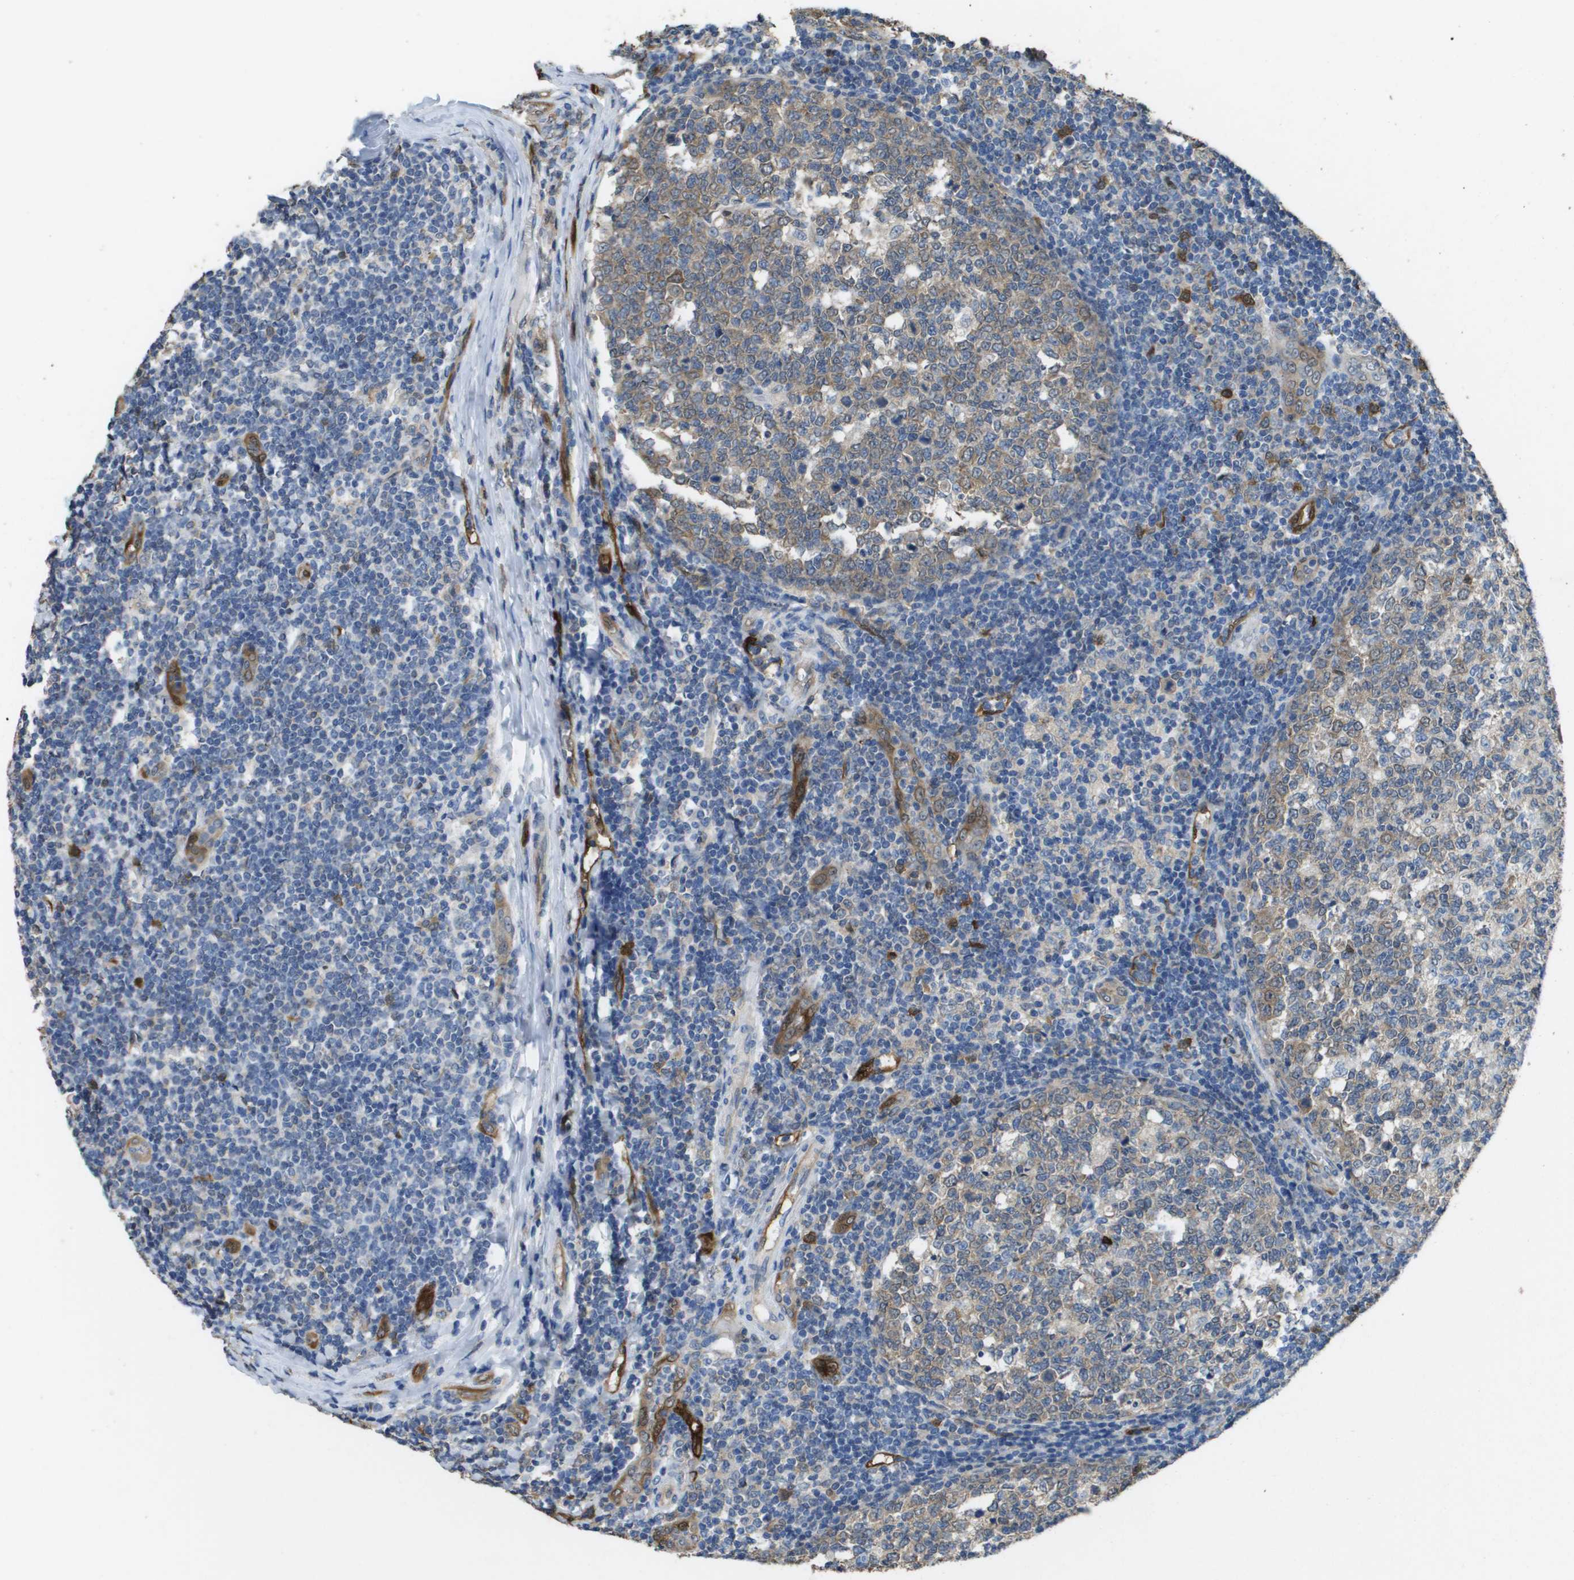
{"staining": {"intensity": "moderate", "quantity": ">75%", "location": "cytoplasmic/membranous"}, "tissue": "tonsil", "cell_type": "Germinal center cells", "image_type": "normal", "snomed": [{"axis": "morphology", "description": "Normal tissue, NOS"}, {"axis": "topography", "description": "Tonsil"}], "caption": "Immunohistochemical staining of unremarkable human tonsil demonstrates moderate cytoplasmic/membranous protein expression in about >75% of germinal center cells. (DAB = brown stain, brightfield microscopy at high magnification).", "gene": "FABP5", "patient": {"sex": "female", "age": 19}}